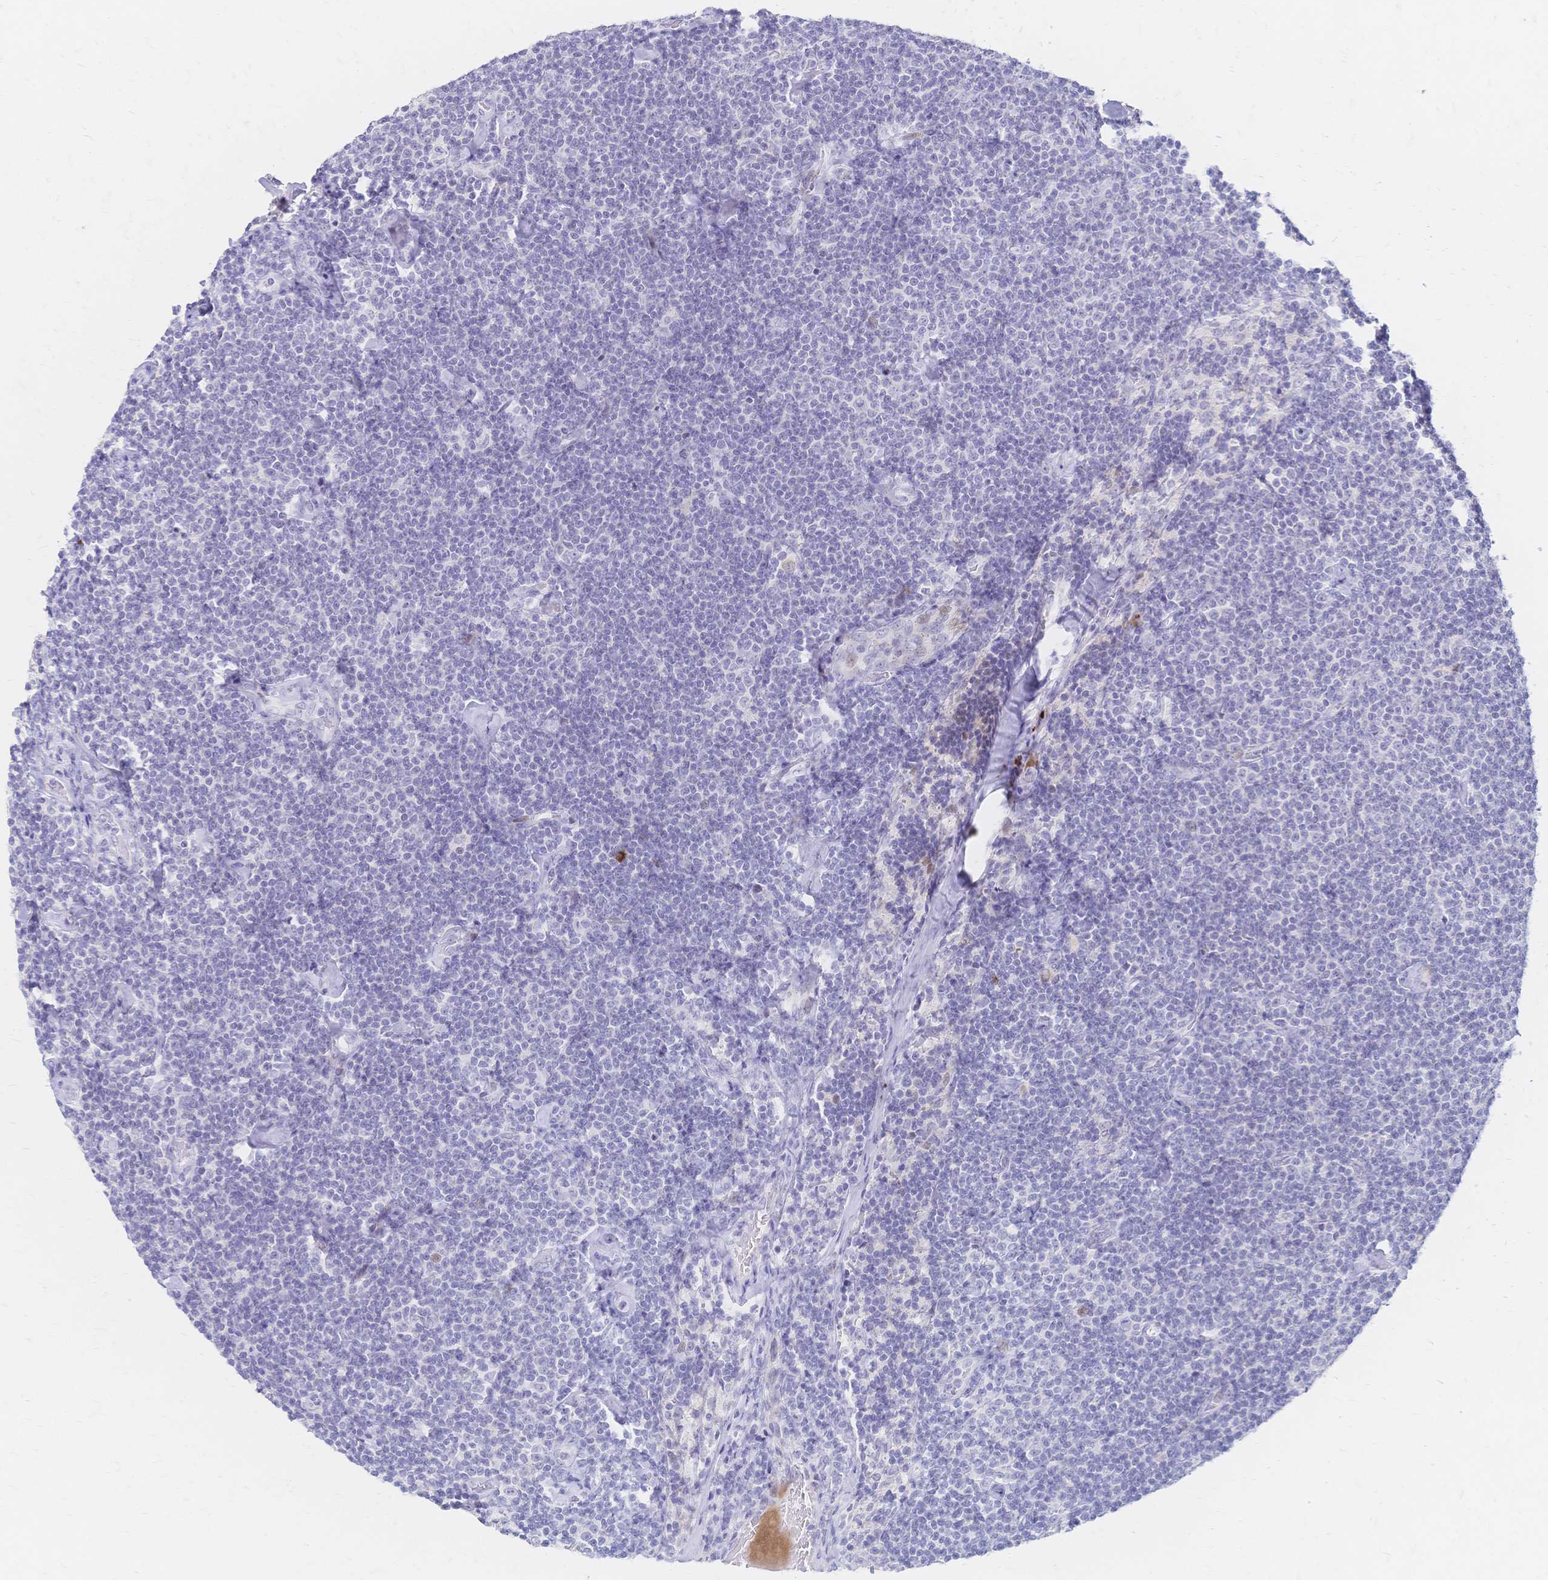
{"staining": {"intensity": "negative", "quantity": "none", "location": "none"}, "tissue": "lymphoma", "cell_type": "Tumor cells", "image_type": "cancer", "snomed": [{"axis": "morphology", "description": "Malignant lymphoma, non-Hodgkin's type, Low grade"}, {"axis": "topography", "description": "Lymph node"}], "caption": "Protein analysis of lymphoma reveals no significant positivity in tumor cells.", "gene": "PSORS1C2", "patient": {"sex": "male", "age": 81}}